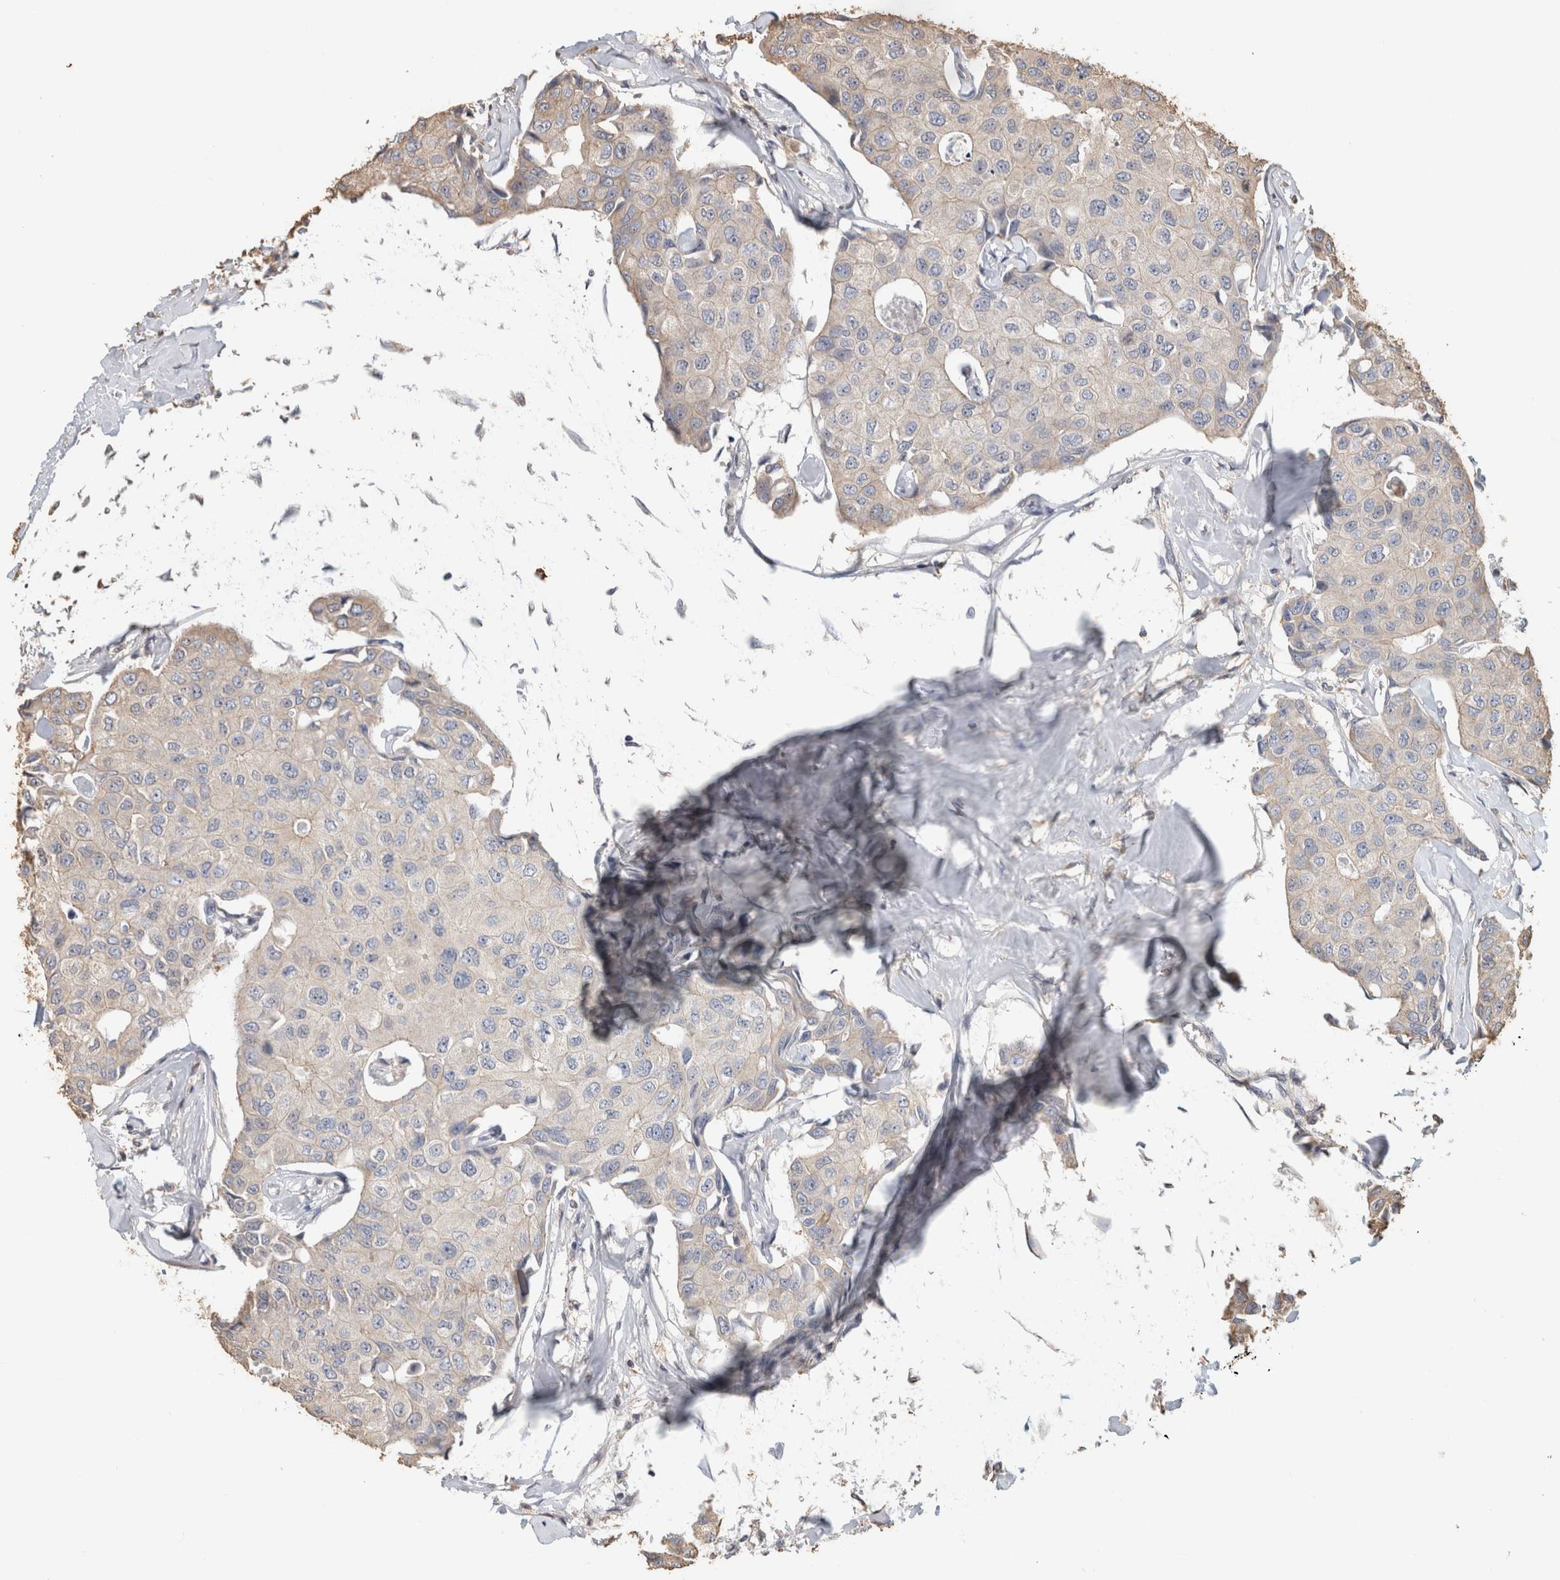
{"staining": {"intensity": "negative", "quantity": "none", "location": "none"}, "tissue": "breast cancer", "cell_type": "Tumor cells", "image_type": "cancer", "snomed": [{"axis": "morphology", "description": "Duct carcinoma"}, {"axis": "topography", "description": "Breast"}], "caption": "Protein analysis of breast cancer reveals no significant staining in tumor cells. (DAB (3,3'-diaminobenzidine) immunohistochemistry with hematoxylin counter stain).", "gene": "CLIP1", "patient": {"sex": "female", "age": 80}}